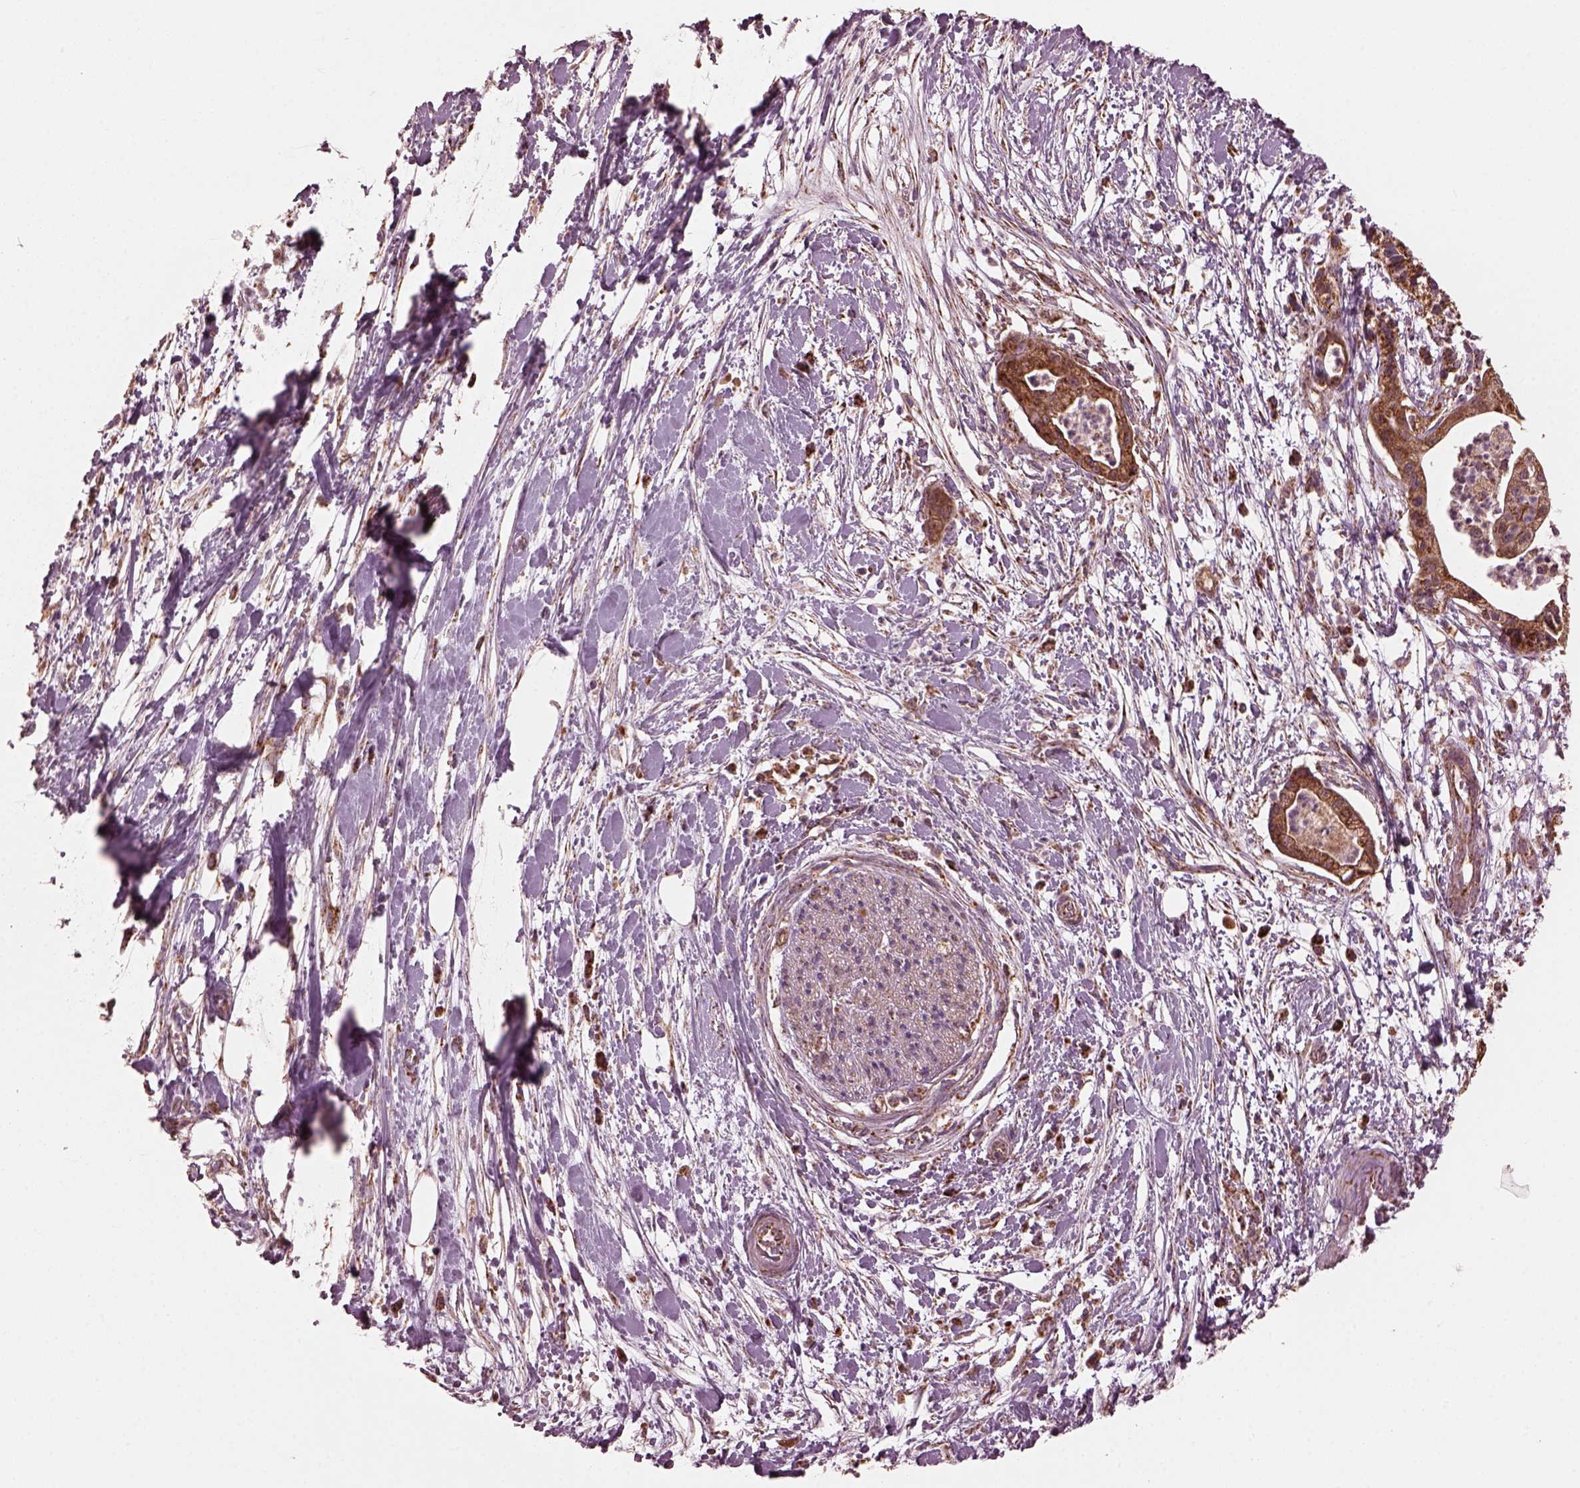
{"staining": {"intensity": "moderate", "quantity": ">75%", "location": "cytoplasmic/membranous"}, "tissue": "pancreatic cancer", "cell_type": "Tumor cells", "image_type": "cancer", "snomed": [{"axis": "morphology", "description": "Normal tissue, NOS"}, {"axis": "morphology", "description": "Adenocarcinoma, NOS"}, {"axis": "topography", "description": "Lymph node"}, {"axis": "topography", "description": "Pancreas"}], "caption": "A high-resolution micrograph shows IHC staining of pancreatic cancer (adenocarcinoma), which shows moderate cytoplasmic/membranous expression in about >75% of tumor cells. (DAB = brown stain, brightfield microscopy at high magnification).", "gene": "NDUFB10", "patient": {"sex": "female", "age": 58}}